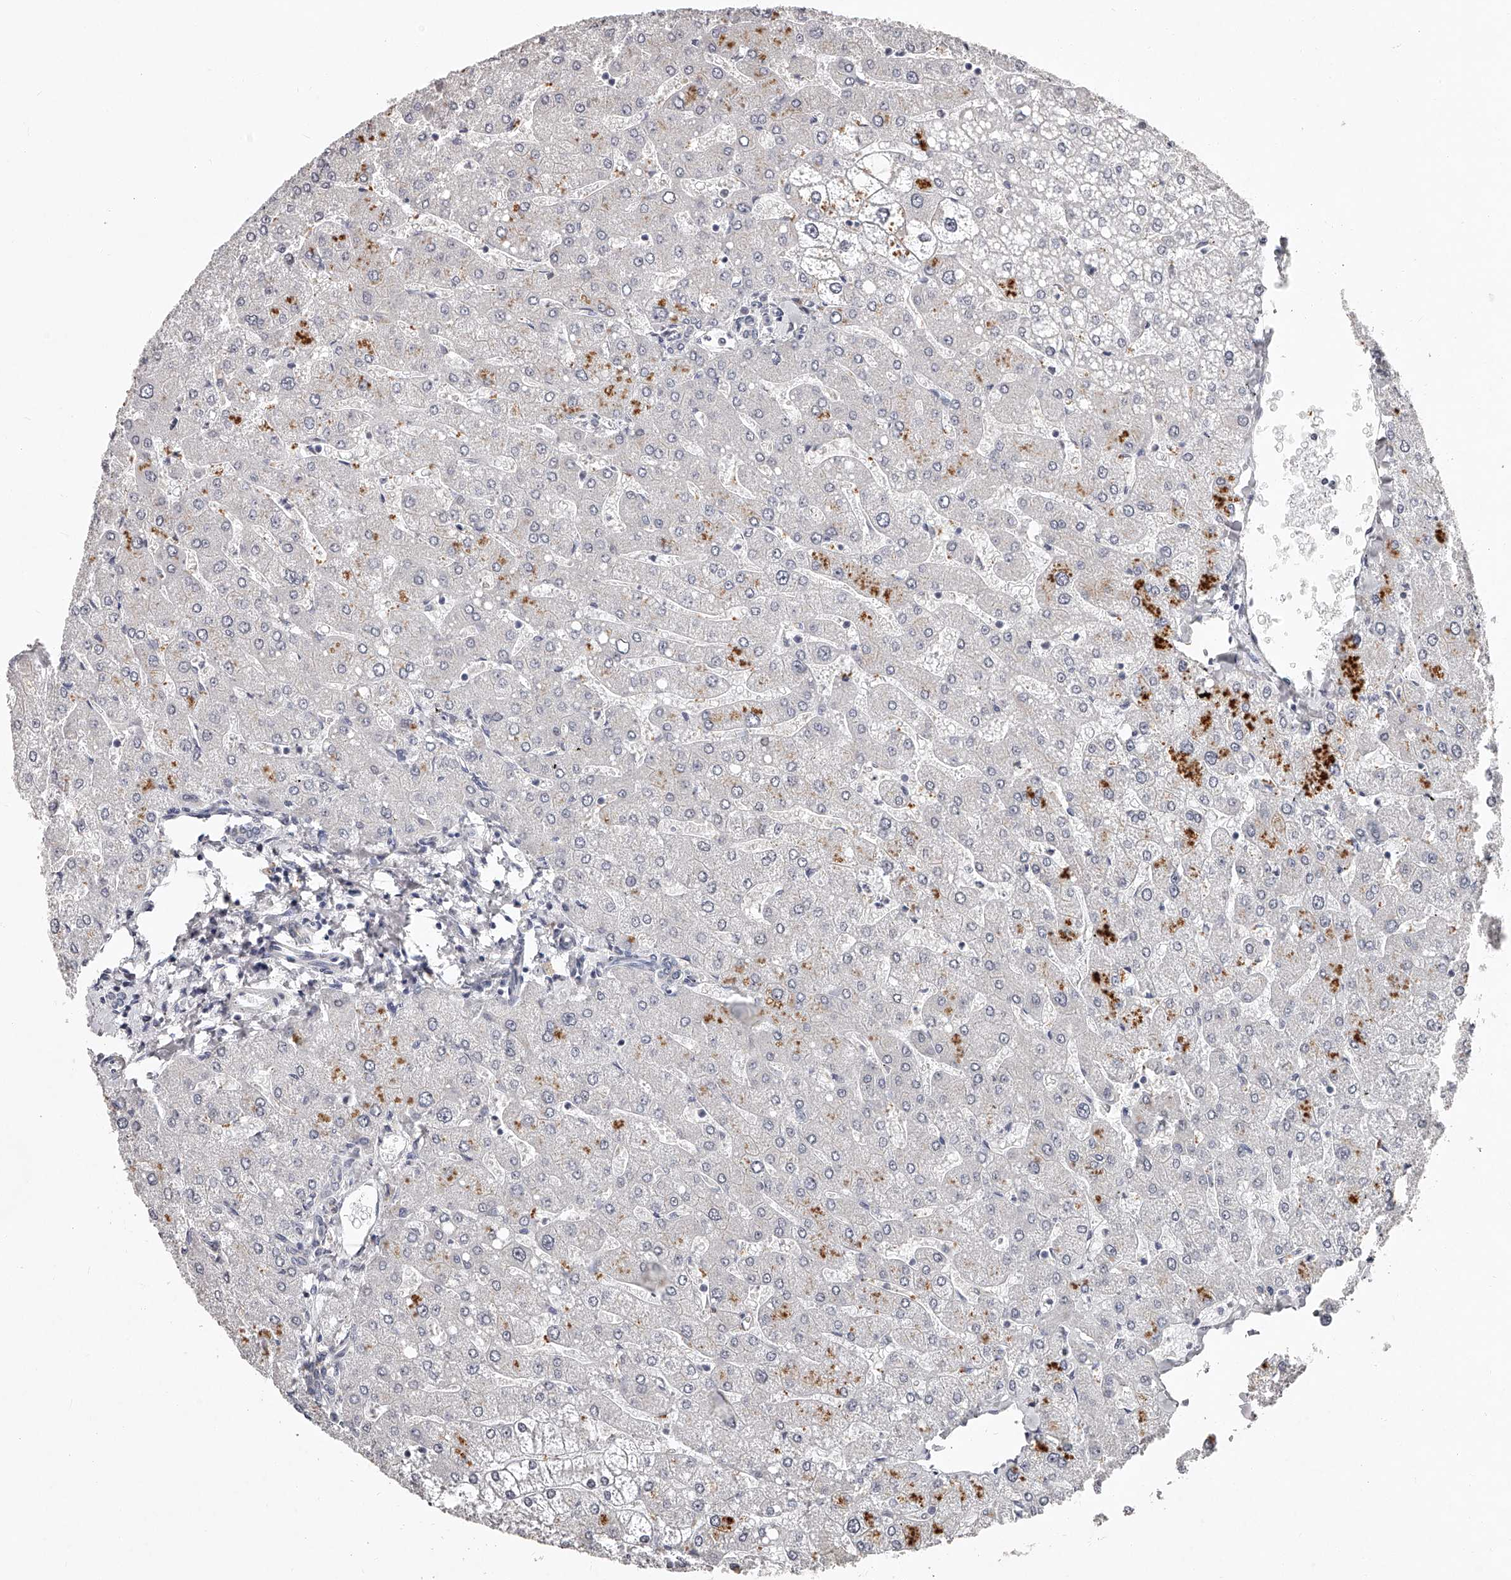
{"staining": {"intensity": "negative", "quantity": "none", "location": "none"}, "tissue": "liver", "cell_type": "Cholangiocytes", "image_type": "normal", "snomed": [{"axis": "morphology", "description": "Normal tissue, NOS"}, {"axis": "topography", "description": "Liver"}], "caption": "This is a photomicrograph of IHC staining of unremarkable liver, which shows no positivity in cholangiocytes.", "gene": "NT5DC1", "patient": {"sex": "male", "age": 55}}